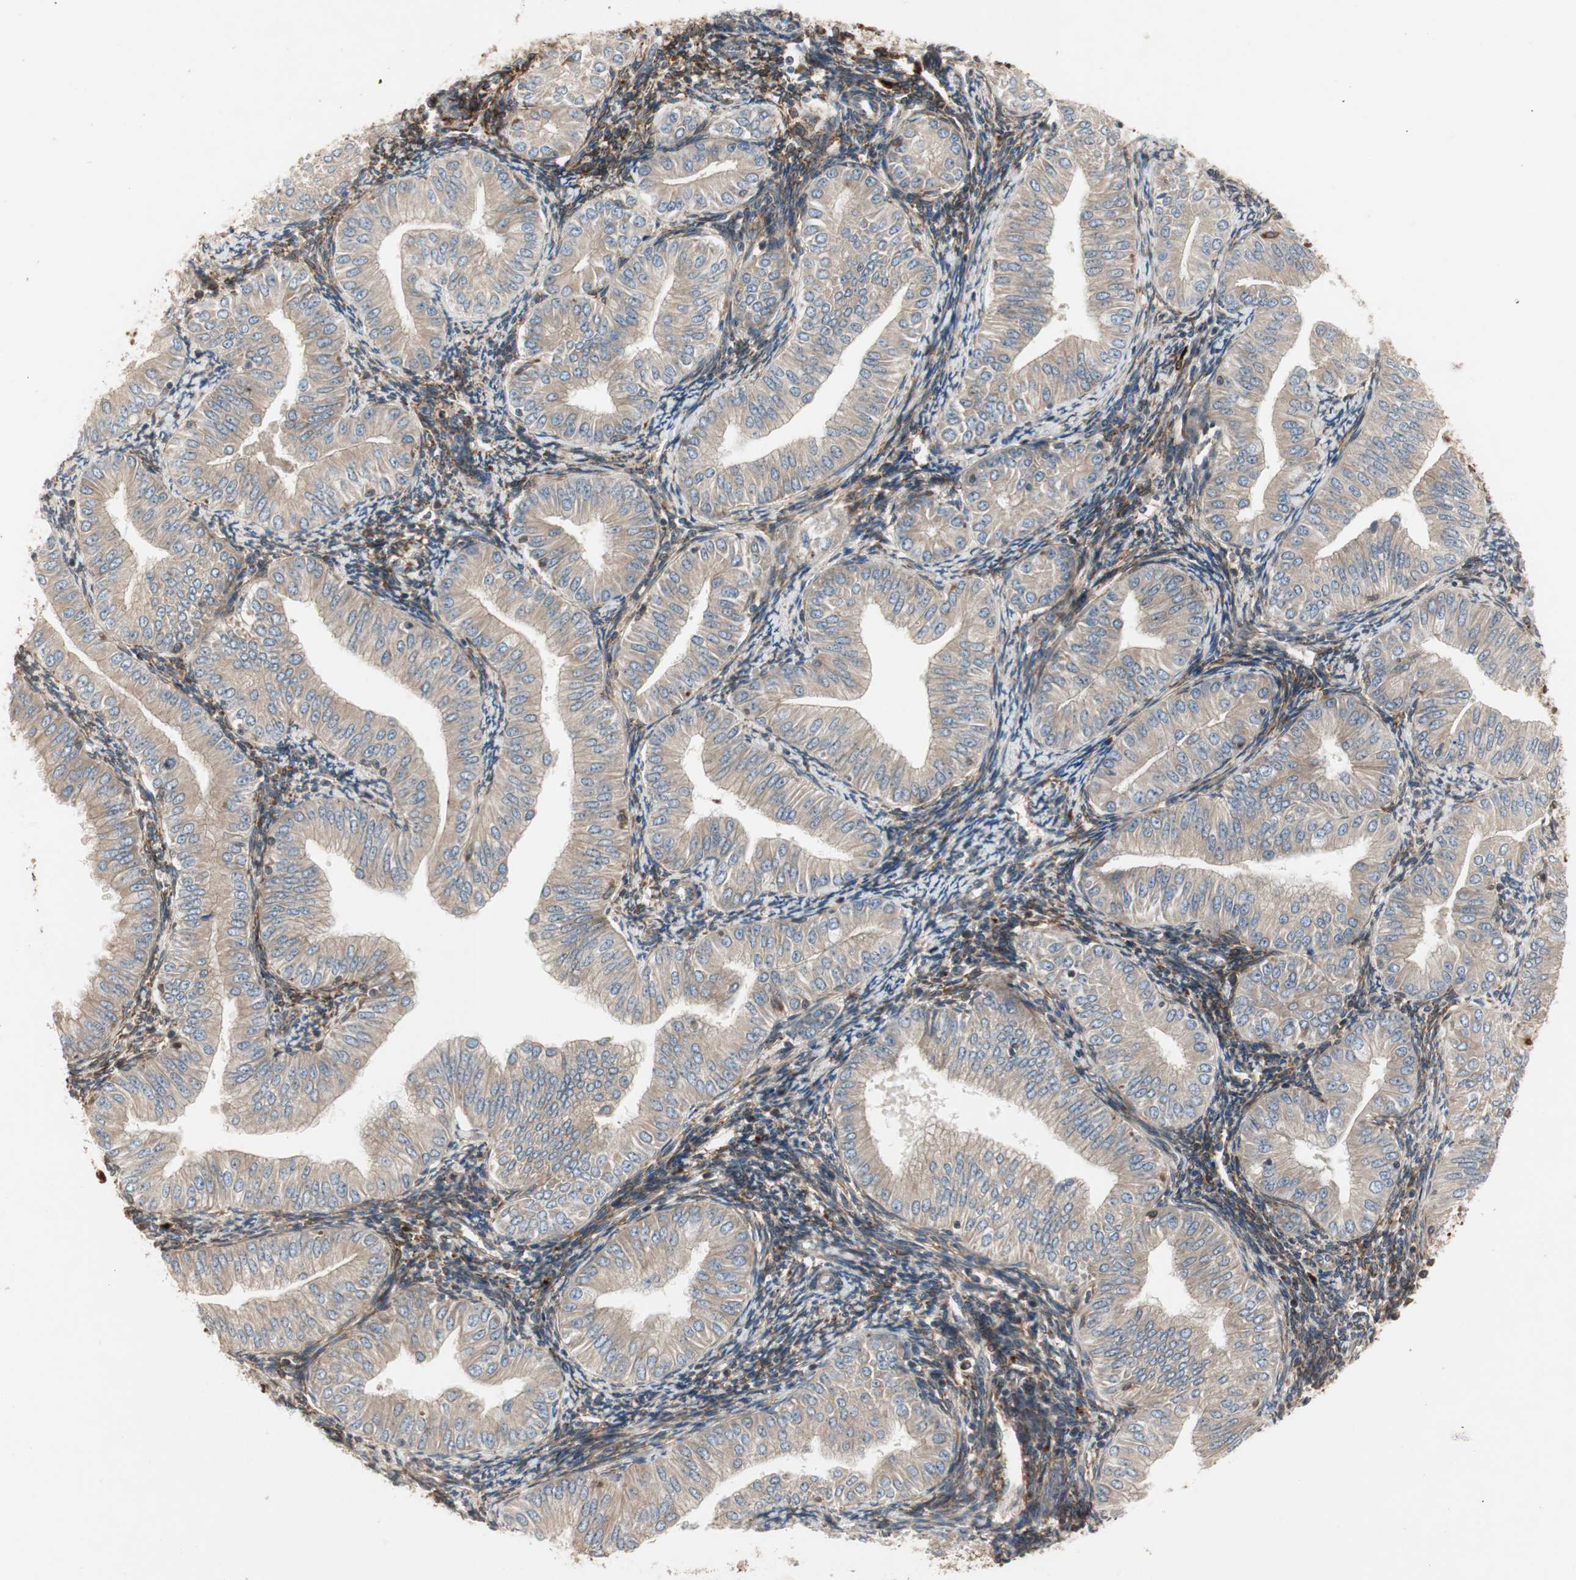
{"staining": {"intensity": "moderate", "quantity": ">75%", "location": "cytoplasmic/membranous"}, "tissue": "endometrial cancer", "cell_type": "Tumor cells", "image_type": "cancer", "snomed": [{"axis": "morphology", "description": "Normal tissue, NOS"}, {"axis": "morphology", "description": "Adenocarcinoma, NOS"}, {"axis": "topography", "description": "Endometrium"}], "caption": "IHC of human endometrial adenocarcinoma reveals medium levels of moderate cytoplasmic/membranous staining in approximately >75% of tumor cells.", "gene": "H6PD", "patient": {"sex": "female", "age": 53}}